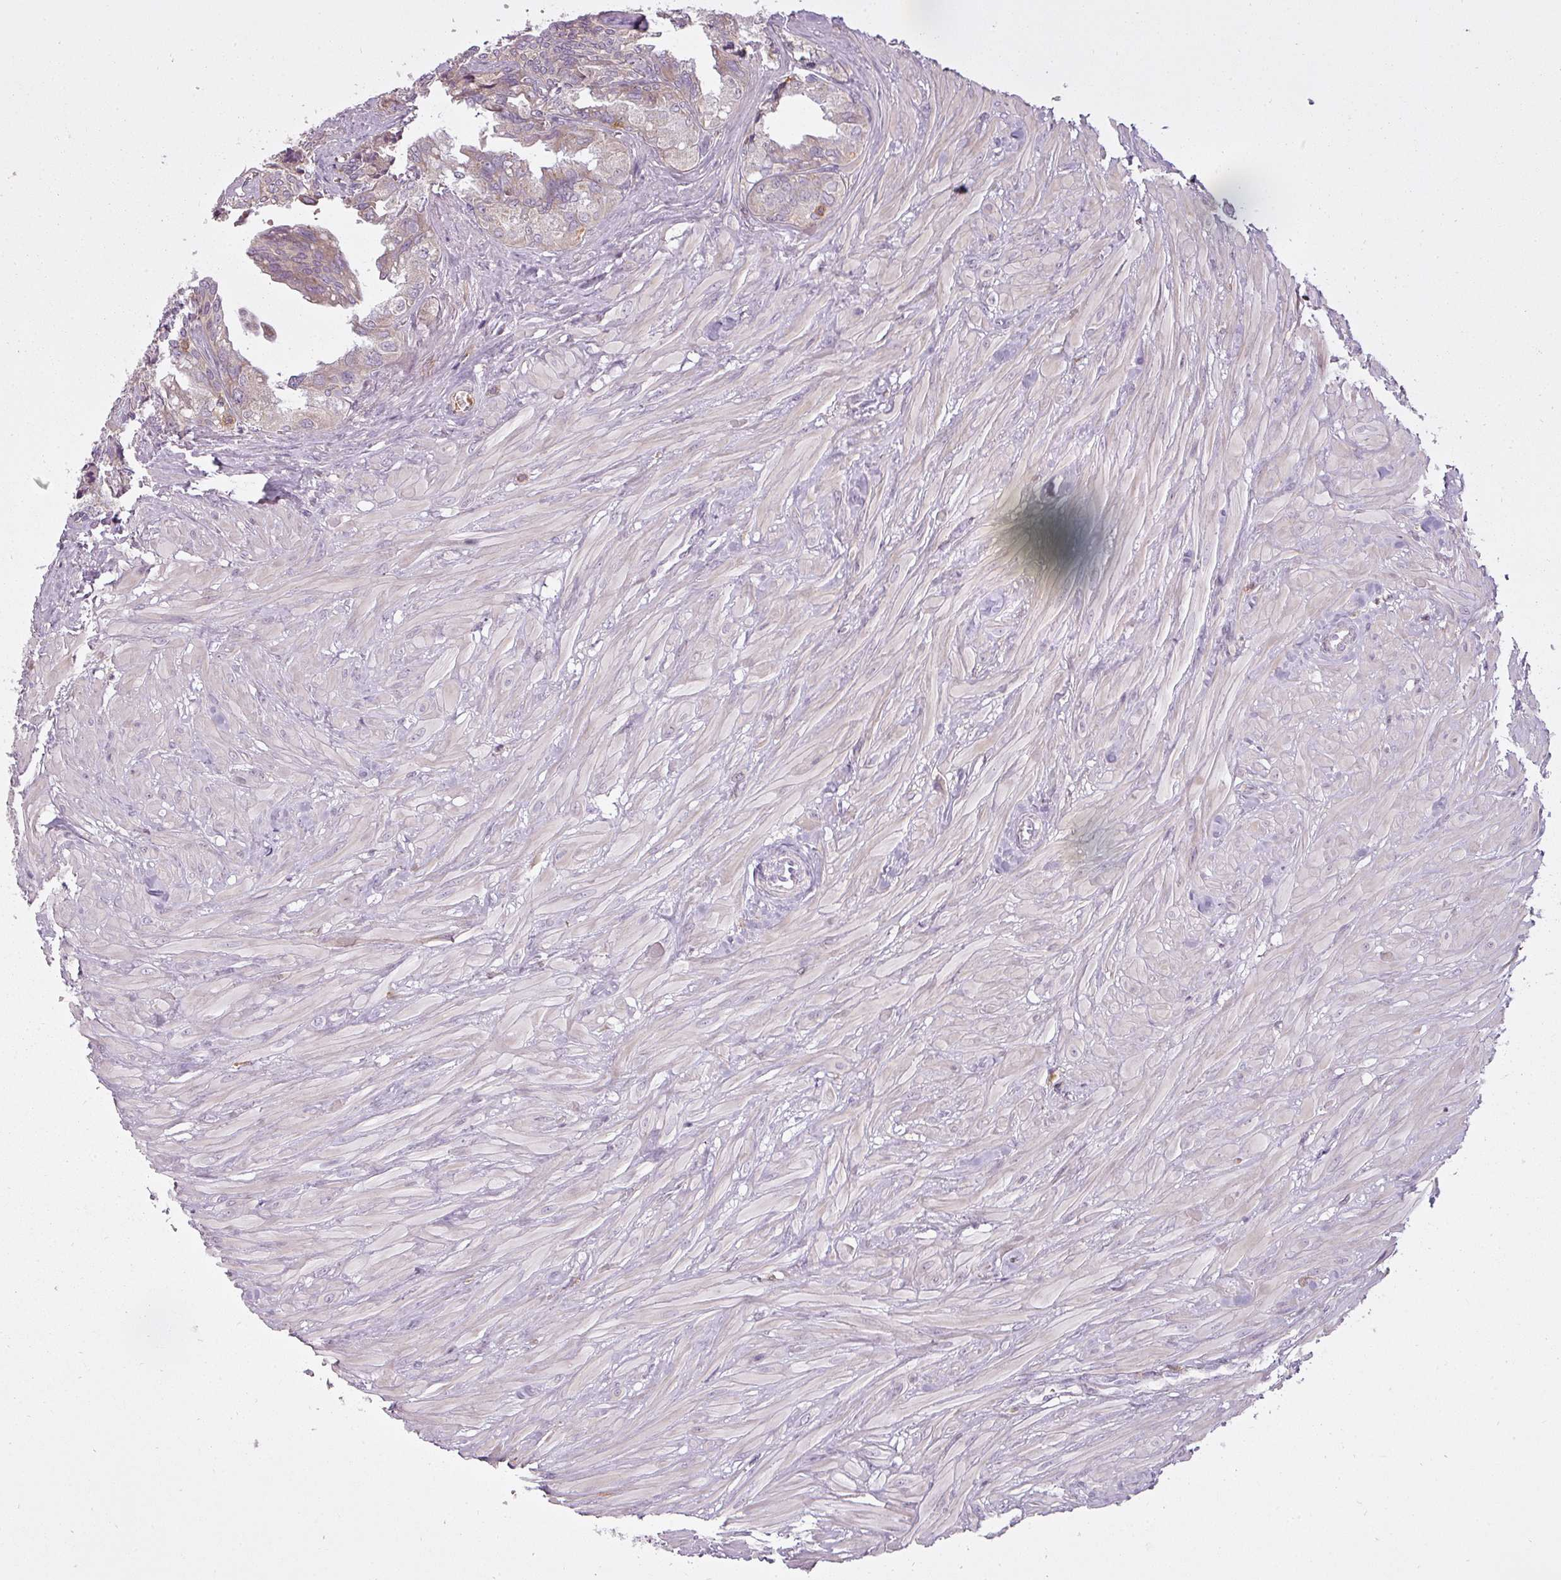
{"staining": {"intensity": "negative", "quantity": "none", "location": "none"}, "tissue": "seminal vesicle", "cell_type": "Glandular cells", "image_type": "normal", "snomed": [{"axis": "morphology", "description": "Normal tissue, NOS"}, {"axis": "topography", "description": "Seminal veicle"}], "caption": "Human seminal vesicle stained for a protein using immunohistochemistry (IHC) exhibits no expression in glandular cells.", "gene": "STK4", "patient": {"sex": "male", "age": 67}}